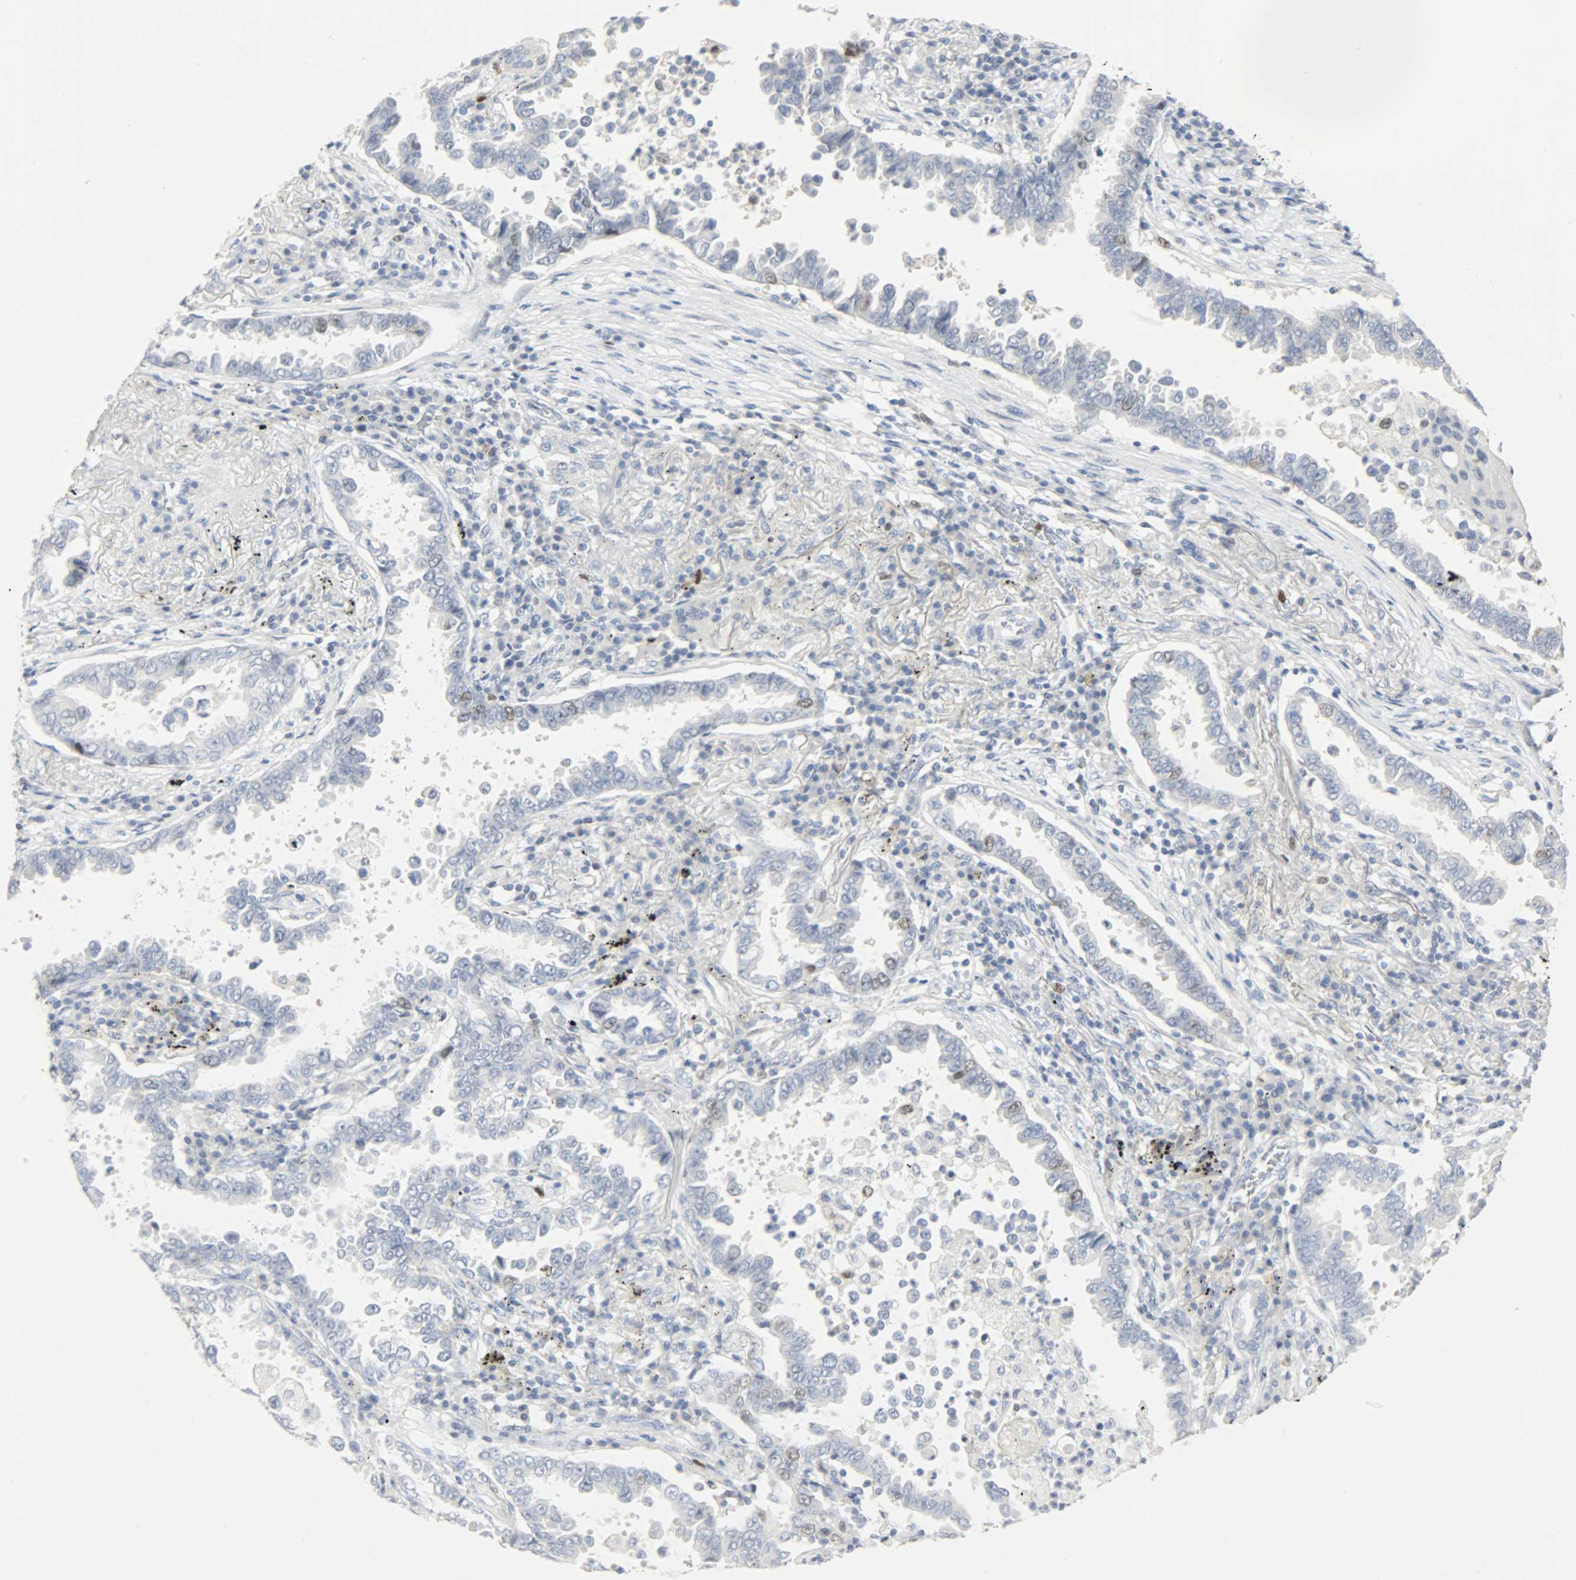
{"staining": {"intensity": "negative", "quantity": "none", "location": "none"}, "tissue": "lung cancer", "cell_type": "Tumor cells", "image_type": "cancer", "snomed": [{"axis": "morphology", "description": "Normal tissue, NOS"}, {"axis": "morphology", "description": "Inflammation, NOS"}, {"axis": "morphology", "description": "Adenocarcinoma, NOS"}, {"axis": "topography", "description": "Lung"}], "caption": "High magnification brightfield microscopy of lung cancer stained with DAB (brown) and counterstained with hematoxylin (blue): tumor cells show no significant expression.", "gene": "HELLS", "patient": {"sex": "female", "age": 64}}